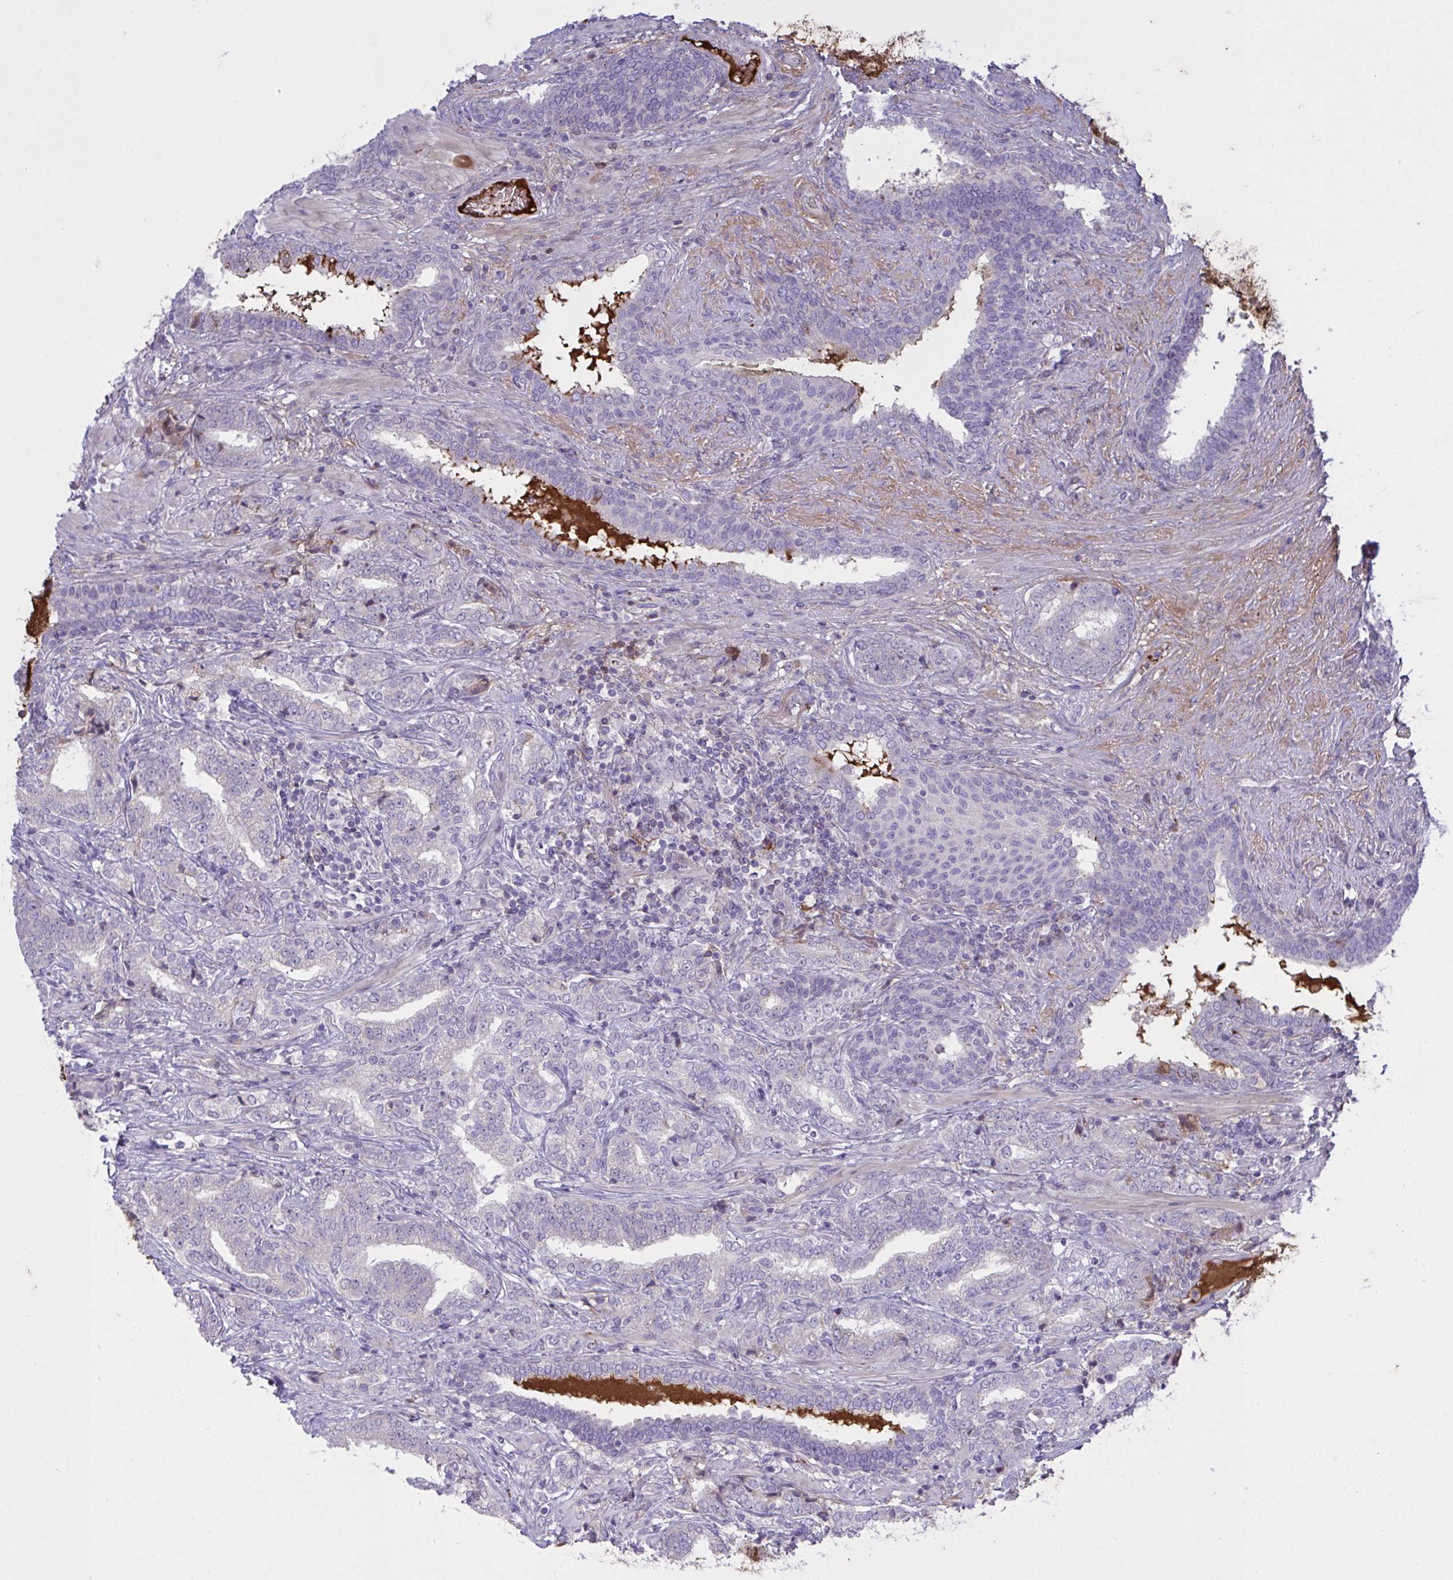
{"staining": {"intensity": "negative", "quantity": "none", "location": "none"}, "tissue": "prostate cancer", "cell_type": "Tumor cells", "image_type": "cancer", "snomed": [{"axis": "morphology", "description": "Adenocarcinoma, High grade"}, {"axis": "topography", "description": "Prostate"}], "caption": "Micrograph shows no significant protein staining in tumor cells of prostate cancer.", "gene": "IL1R1", "patient": {"sex": "male", "age": 72}}